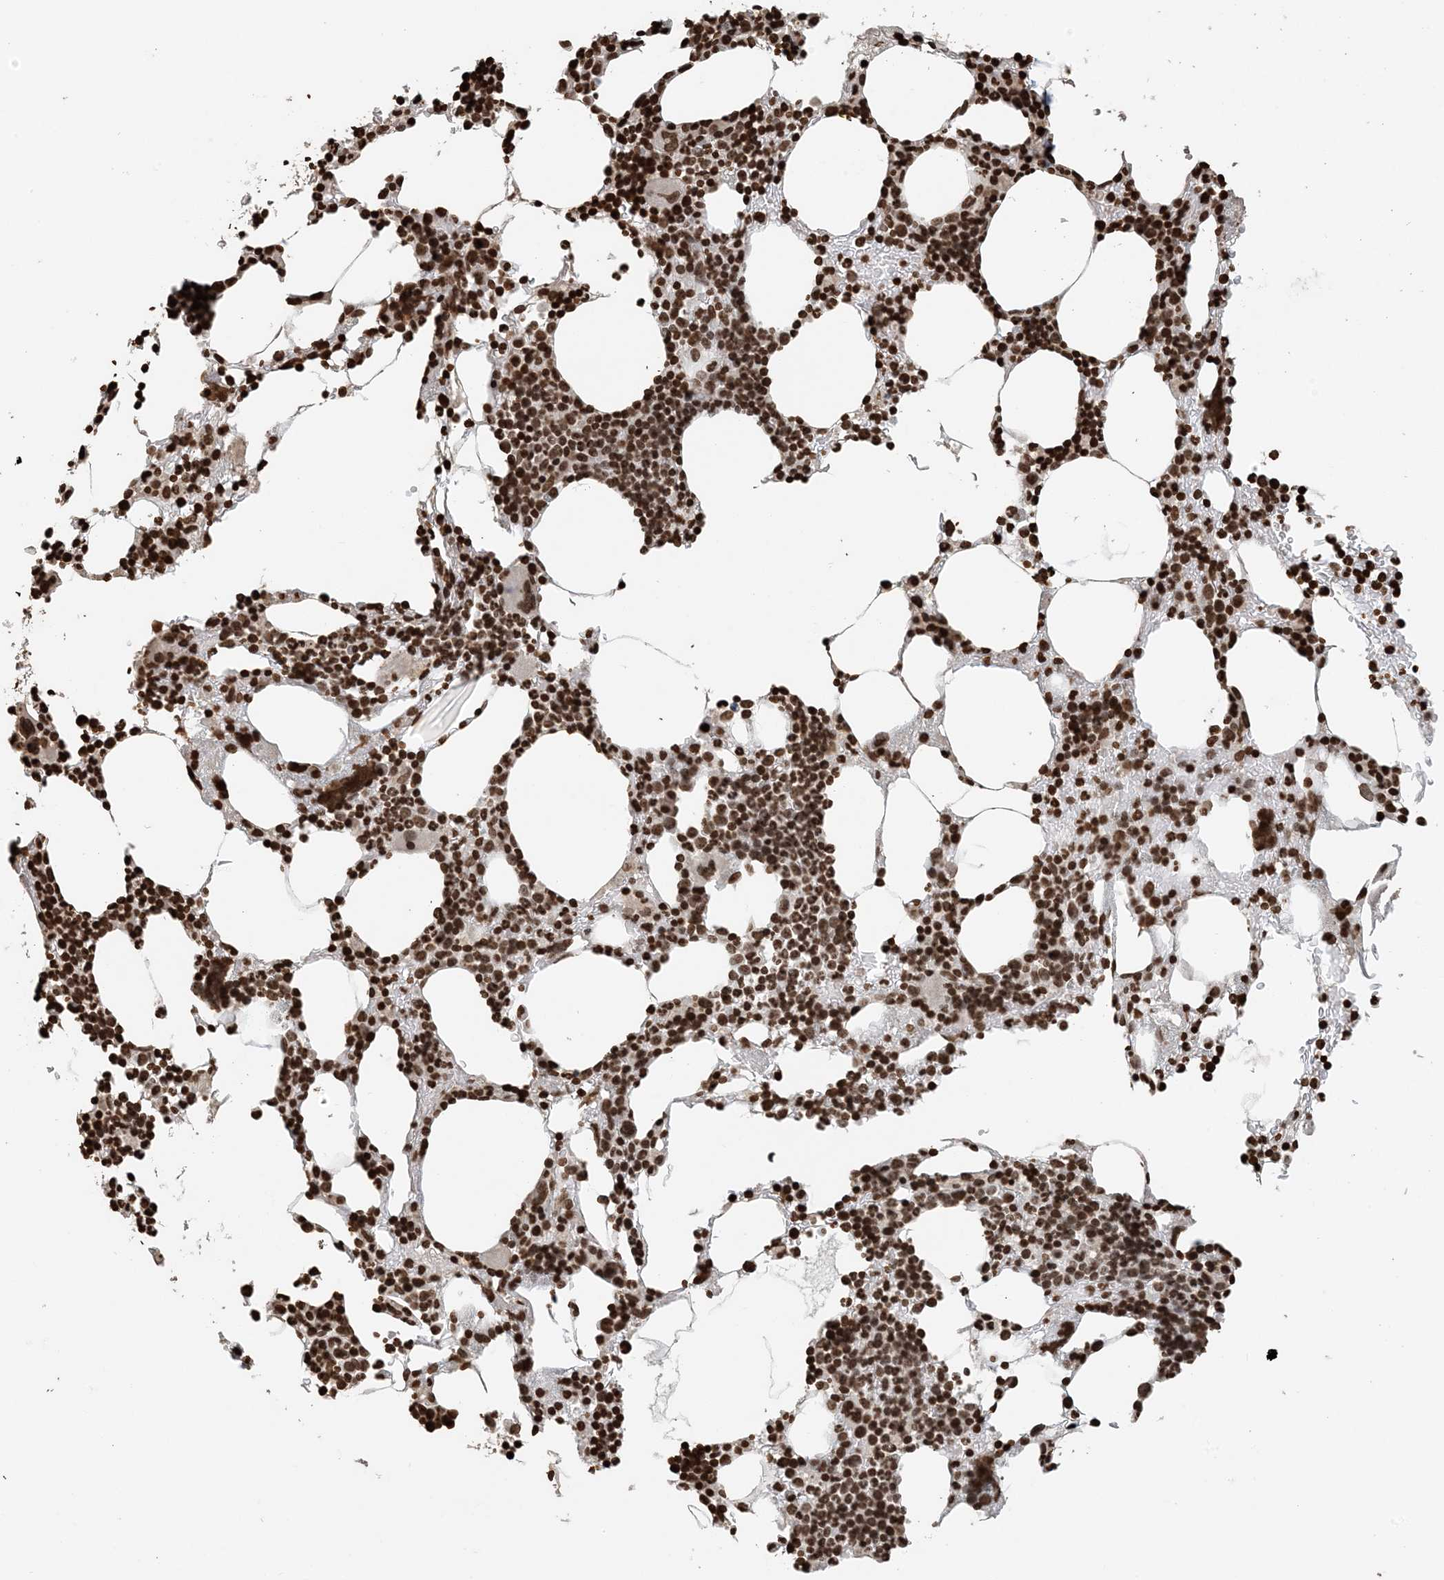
{"staining": {"intensity": "strong", "quantity": ">75%", "location": "nuclear"}, "tissue": "bone marrow", "cell_type": "Hematopoietic cells", "image_type": "normal", "snomed": [{"axis": "morphology", "description": "Normal tissue, NOS"}, {"axis": "topography", "description": "Bone marrow"}], "caption": "Immunohistochemistry image of benign bone marrow: human bone marrow stained using IHC reveals high levels of strong protein expression localized specifically in the nuclear of hematopoietic cells, appearing as a nuclear brown color.", "gene": "H3", "patient": {"sex": "male"}}